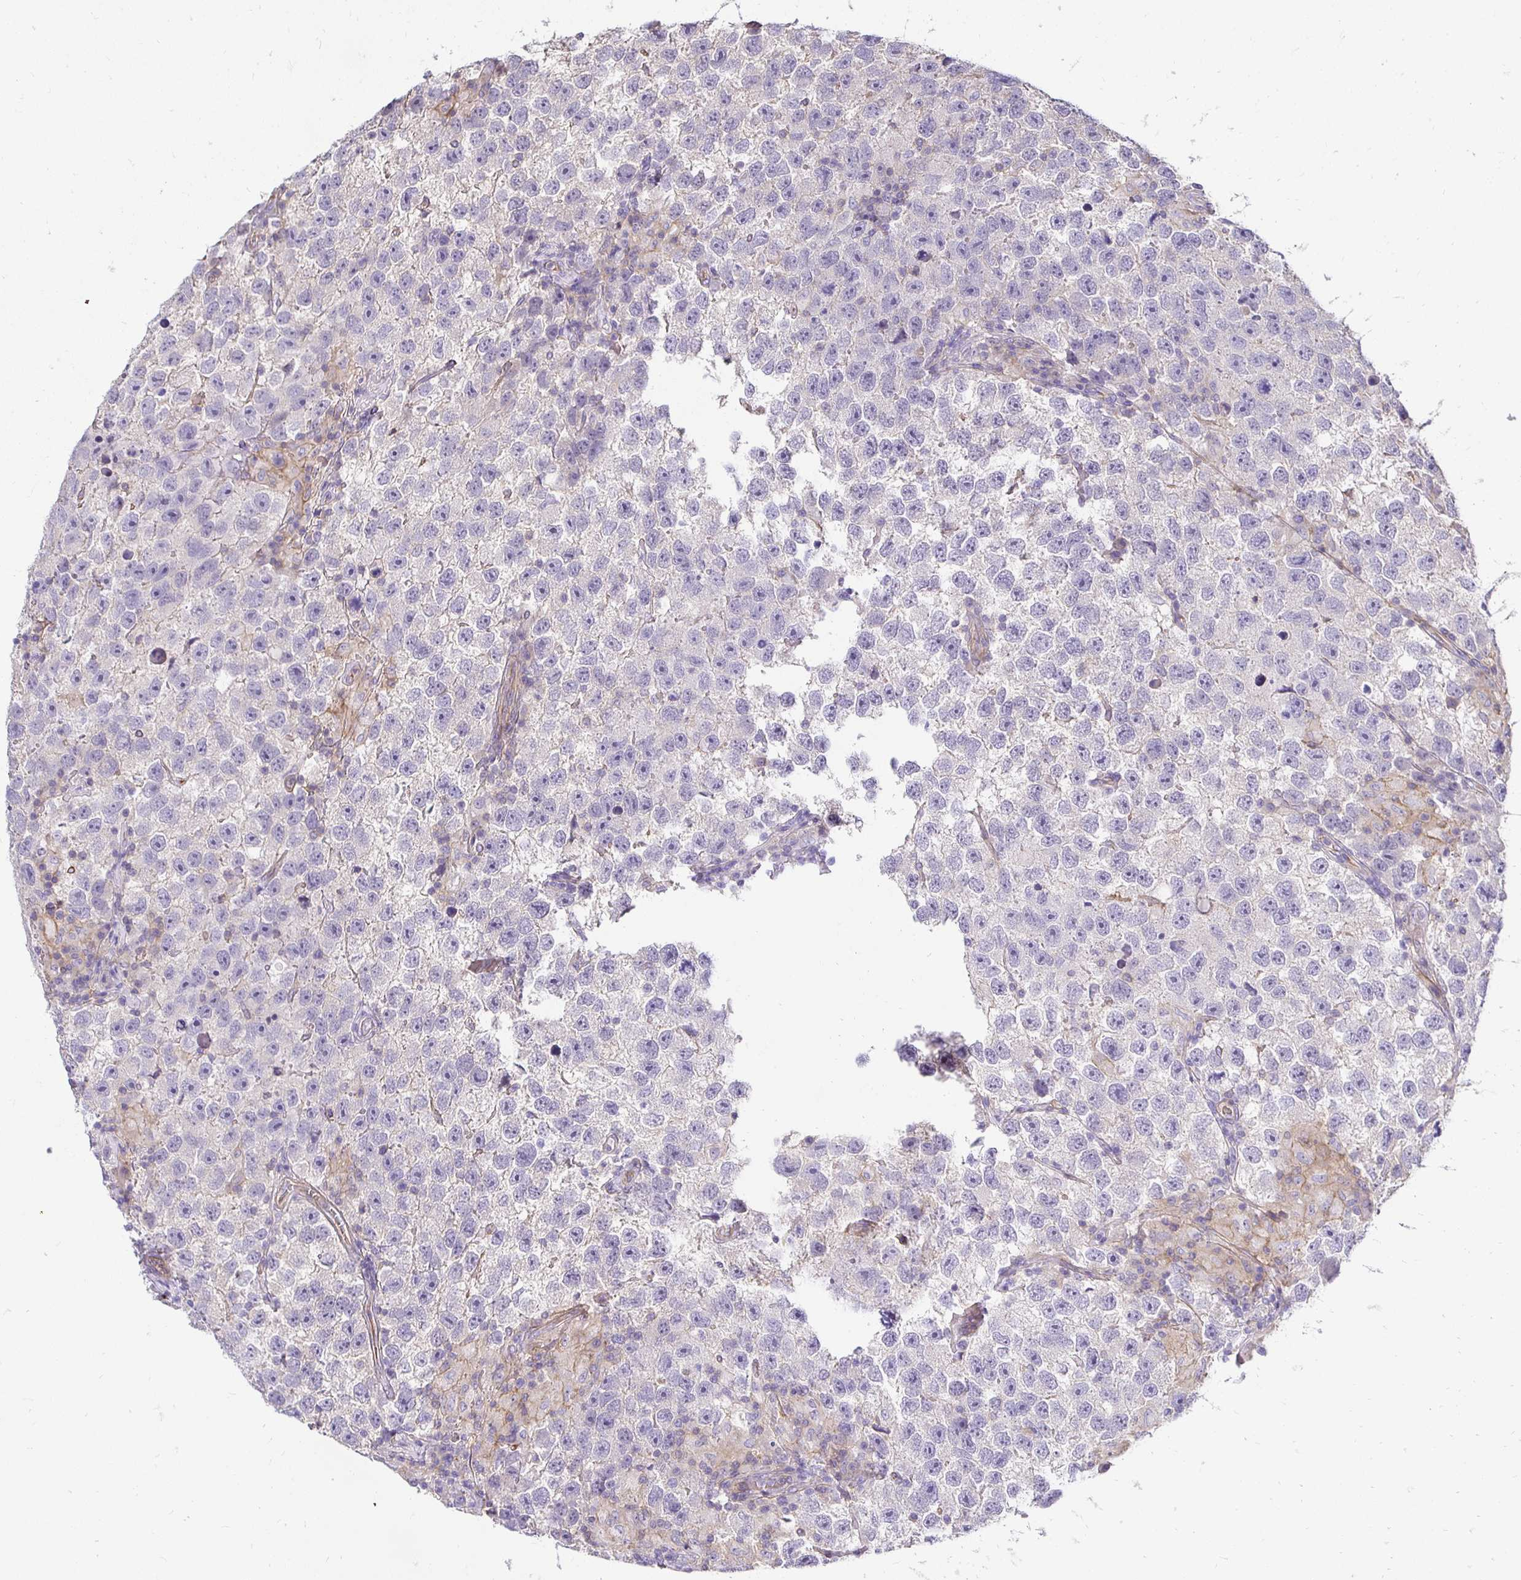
{"staining": {"intensity": "negative", "quantity": "none", "location": "none"}, "tissue": "testis cancer", "cell_type": "Tumor cells", "image_type": "cancer", "snomed": [{"axis": "morphology", "description": "Seminoma, NOS"}, {"axis": "topography", "description": "Testis"}], "caption": "Tumor cells are negative for brown protein staining in testis cancer (seminoma). Brightfield microscopy of immunohistochemistry (IHC) stained with DAB (brown) and hematoxylin (blue), captured at high magnification.", "gene": "SLC9A1", "patient": {"sex": "male", "age": 26}}